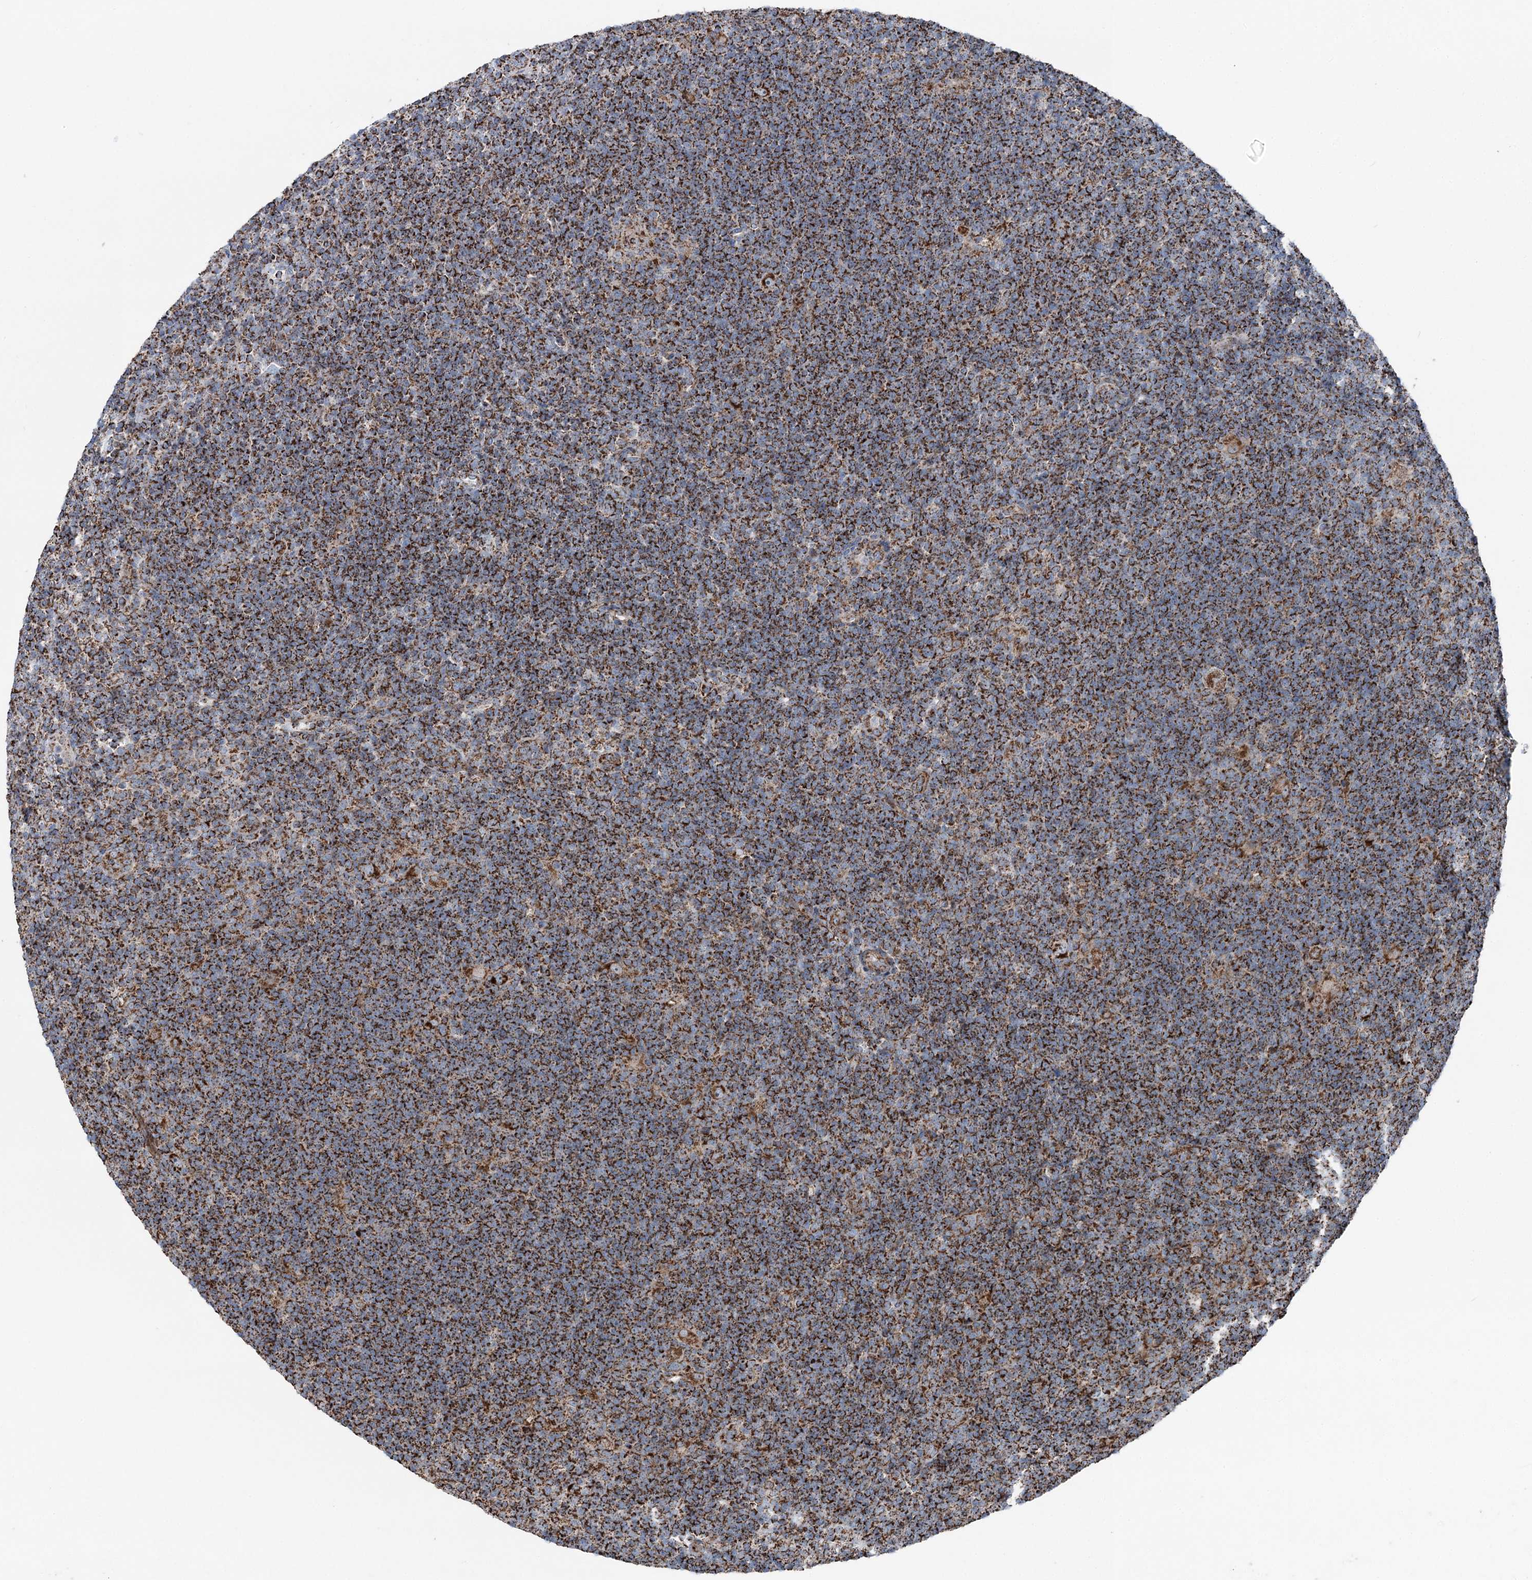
{"staining": {"intensity": "strong", "quantity": ">75%", "location": "cytoplasmic/membranous"}, "tissue": "lymphoma", "cell_type": "Tumor cells", "image_type": "cancer", "snomed": [{"axis": "morphology", "description": "Hodgkin's disease, NOS"}, {"axis": "topography", "description": "Lymph node"}], "caption": "This photomicrograph reveals immunohistochemistry staining of Hodgkin's disease, with high strong cytoplasmic/membranous expression in approximately >75% of tumor cells.", "gene": "UCN3", "patient": {"sex": "female", "age": 57}}